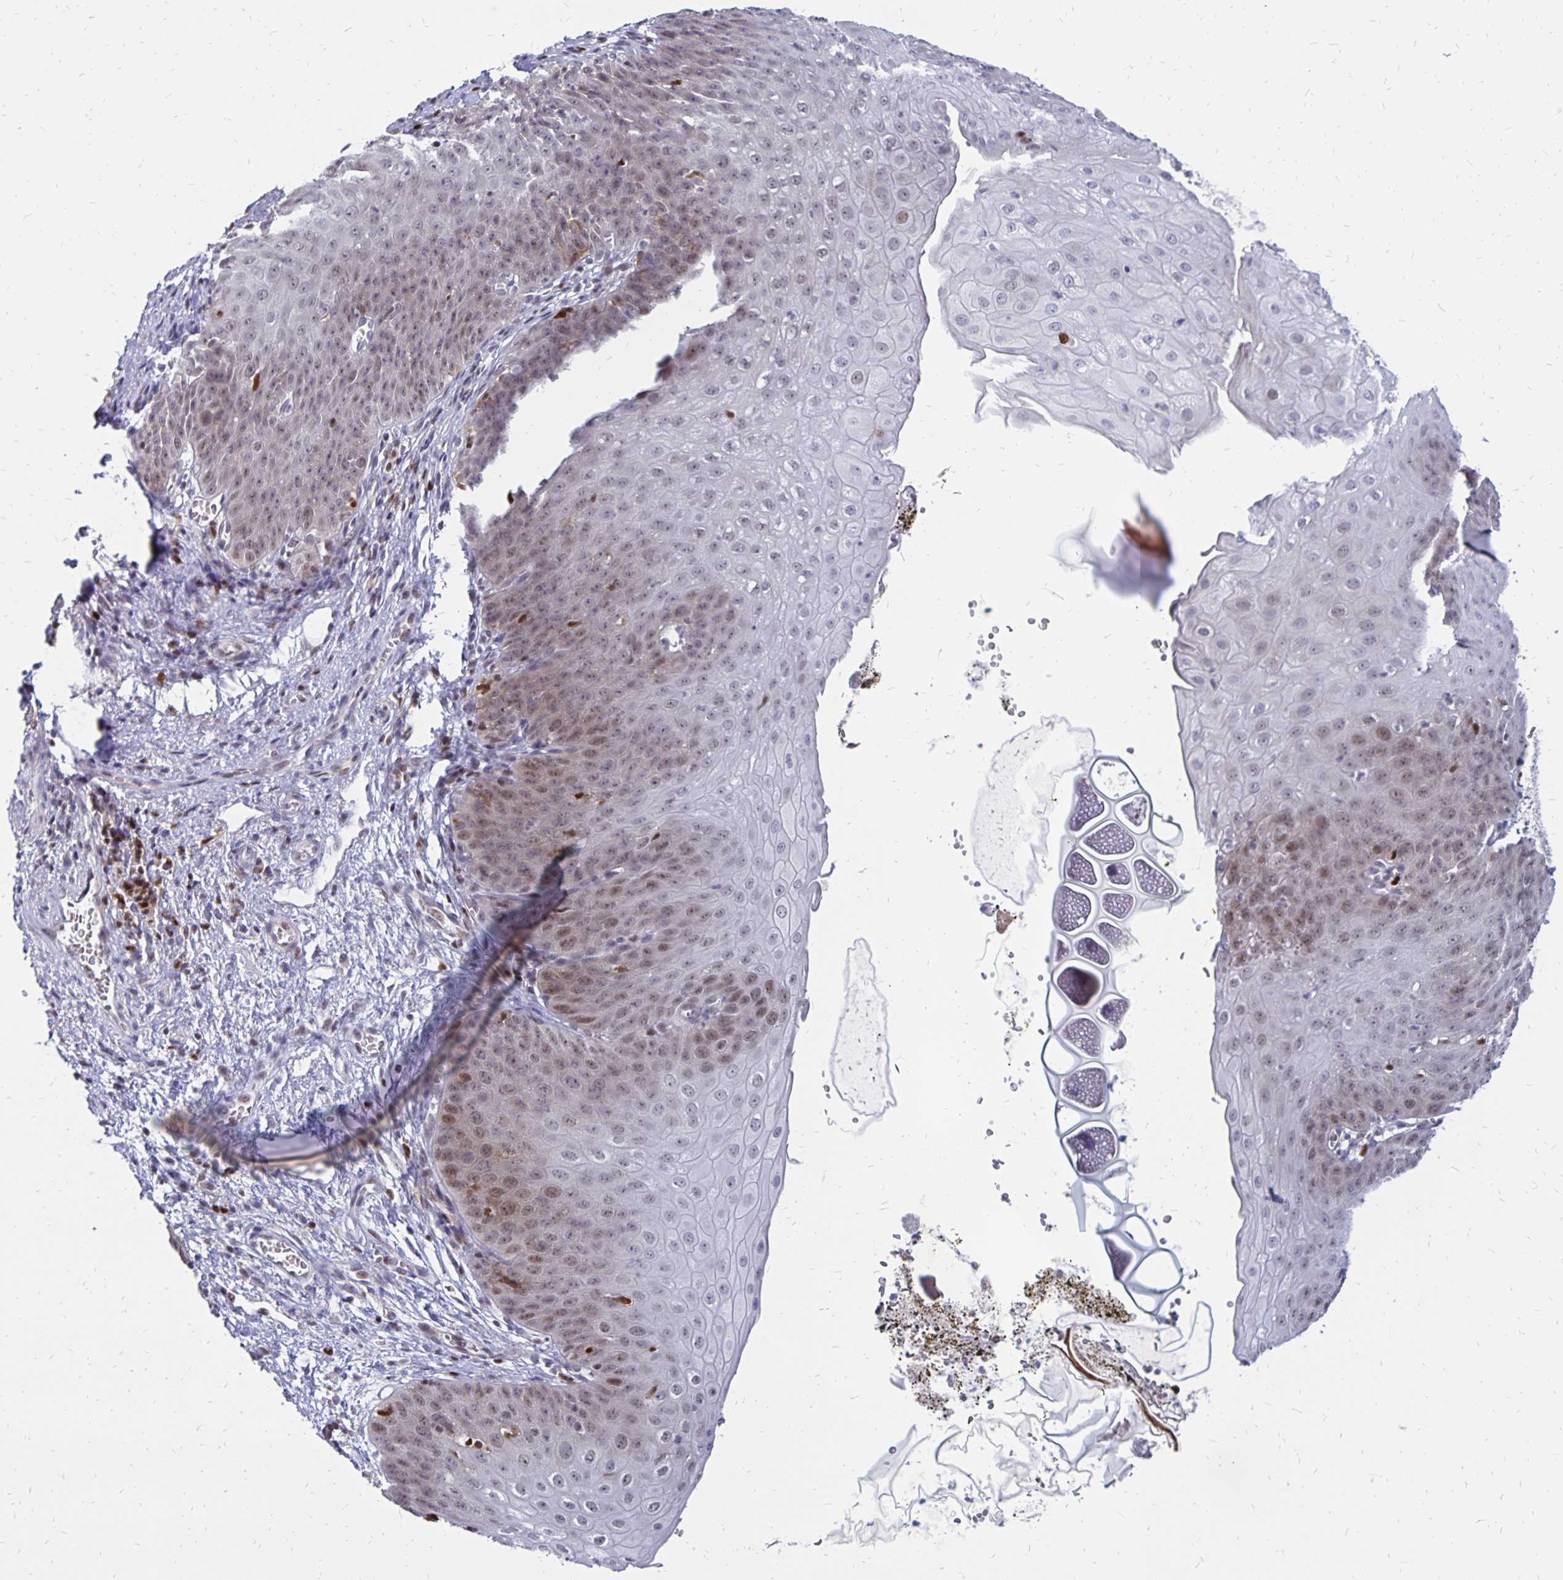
{"staining": {"intensity": "weak", "quantity": "25%-75%", "location": "nuclear"}, "tissue": "esophagus", "cell_type": "Squamous epithelial cells", "image_type": "normal", "snomed": [{"axis": "morphology", "description": "Normal tissue, NOS"}, {"axis": "topography", "description": "Esophagus"}], "caption": "An immunohistochemistry (IHC) photomicrograph of unremarkable tissue is shown. Protein staining in brown labels weak nuclear positivity in esophagus within squamous epithelial cells. Using DAB (3,3'-diaminobenzidine) (brown) and hematoxylin (blue) stains, captured at high magnification using brightfield microscopy.", "gene": "DCK", "patient": {"sex": "male", "age": 71}}